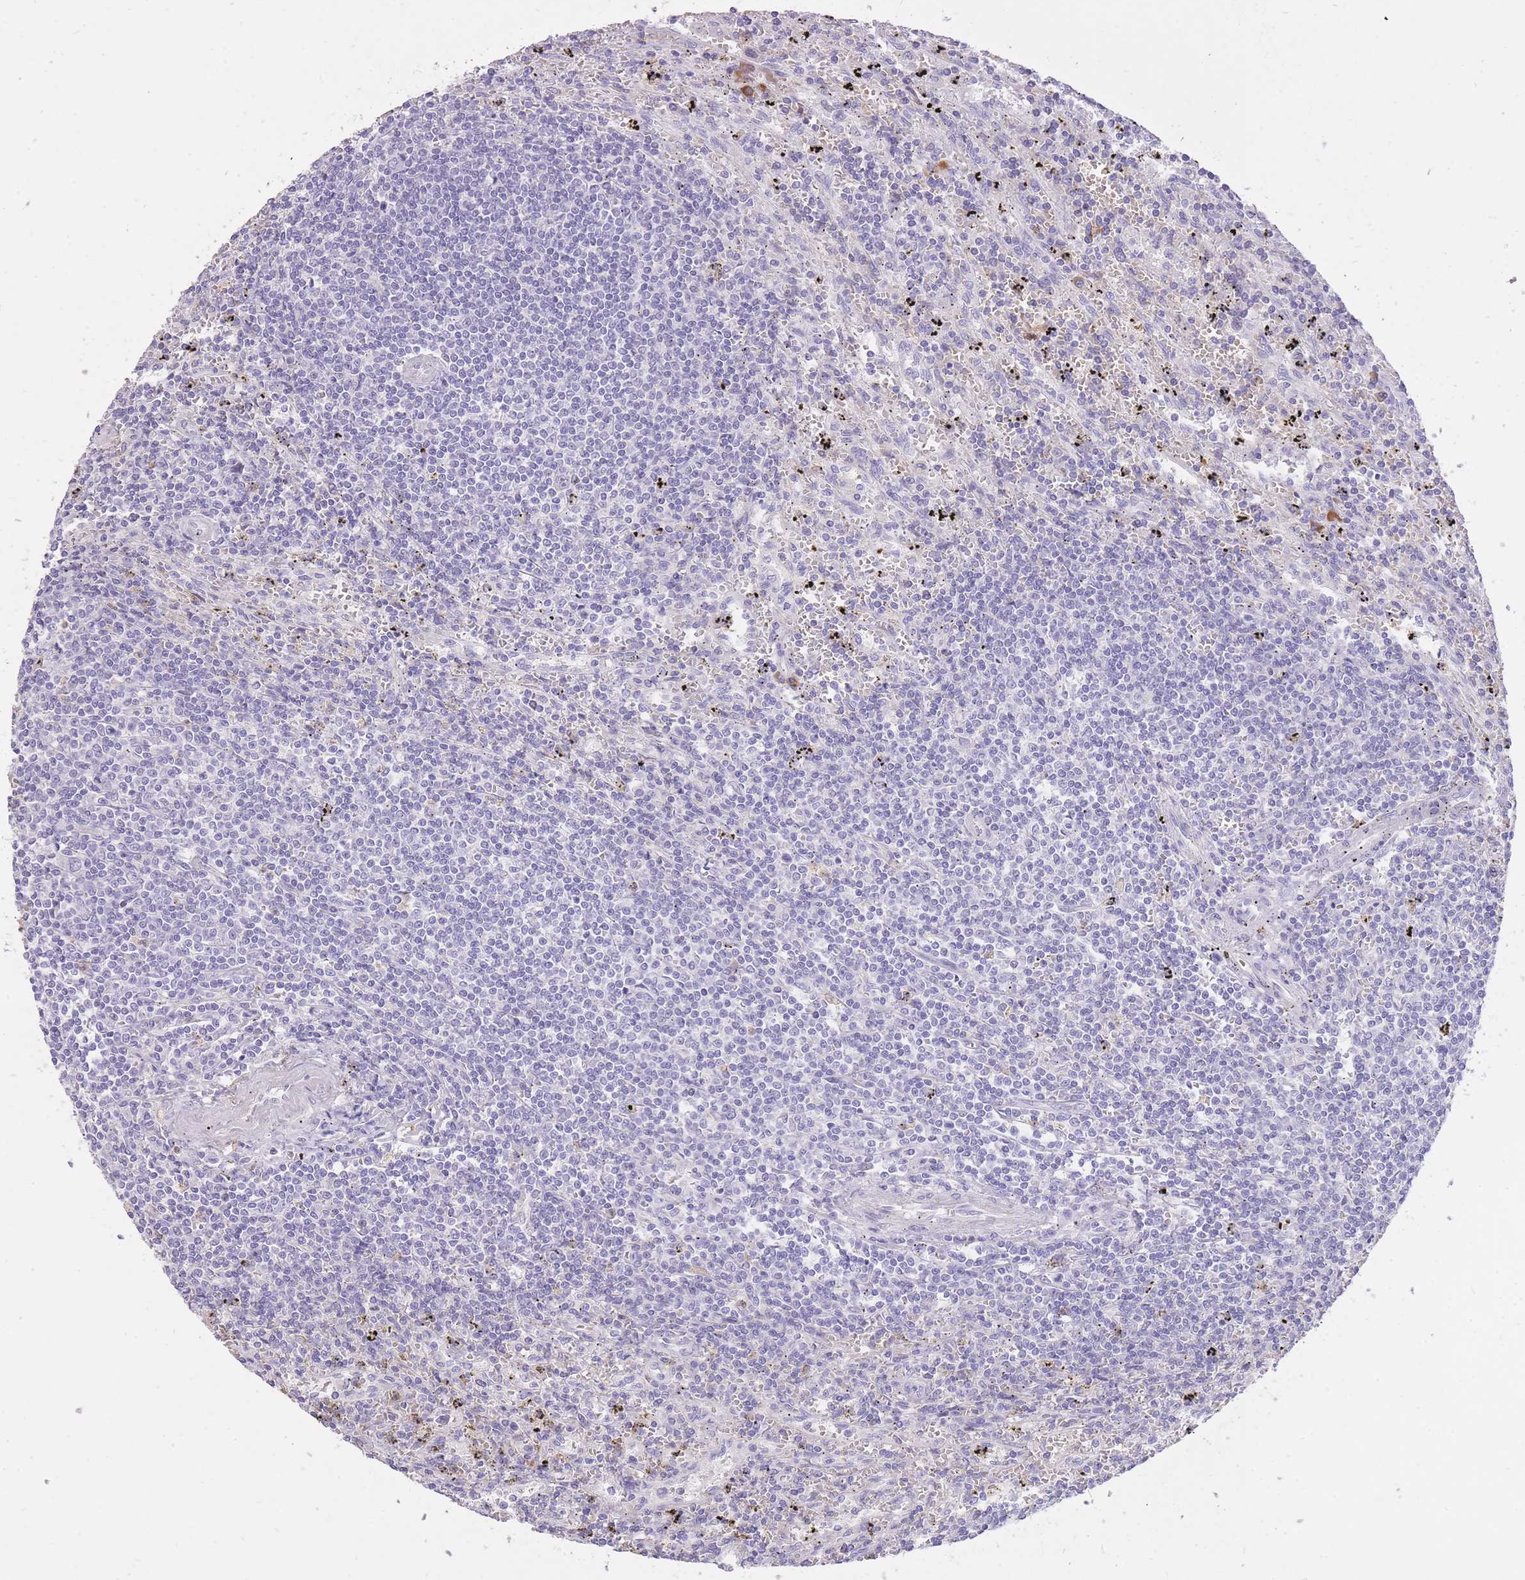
{"staining": {"intensity": "negative", "quantity": "none", "location": "none"}, "tissue": "lymphoma", "cell_type": "Tumor cells", "image_type": "cancer", "snomed": [{"axis": "morphology", "description": "Malignant lymphoma, non-Hodgkin's type, Low grade"}, {"axis": "topography", "description": "Spleen"}], "caption": "Immunohistochemistry (IHC) image of human malignant lymphoma, non-Hodgkin's type (low-grade) stained for a protein (brown), which shows no positivity in tumor cells.", "gene": "FRG2C", "patient": {"sex": "male", "age": 76}}